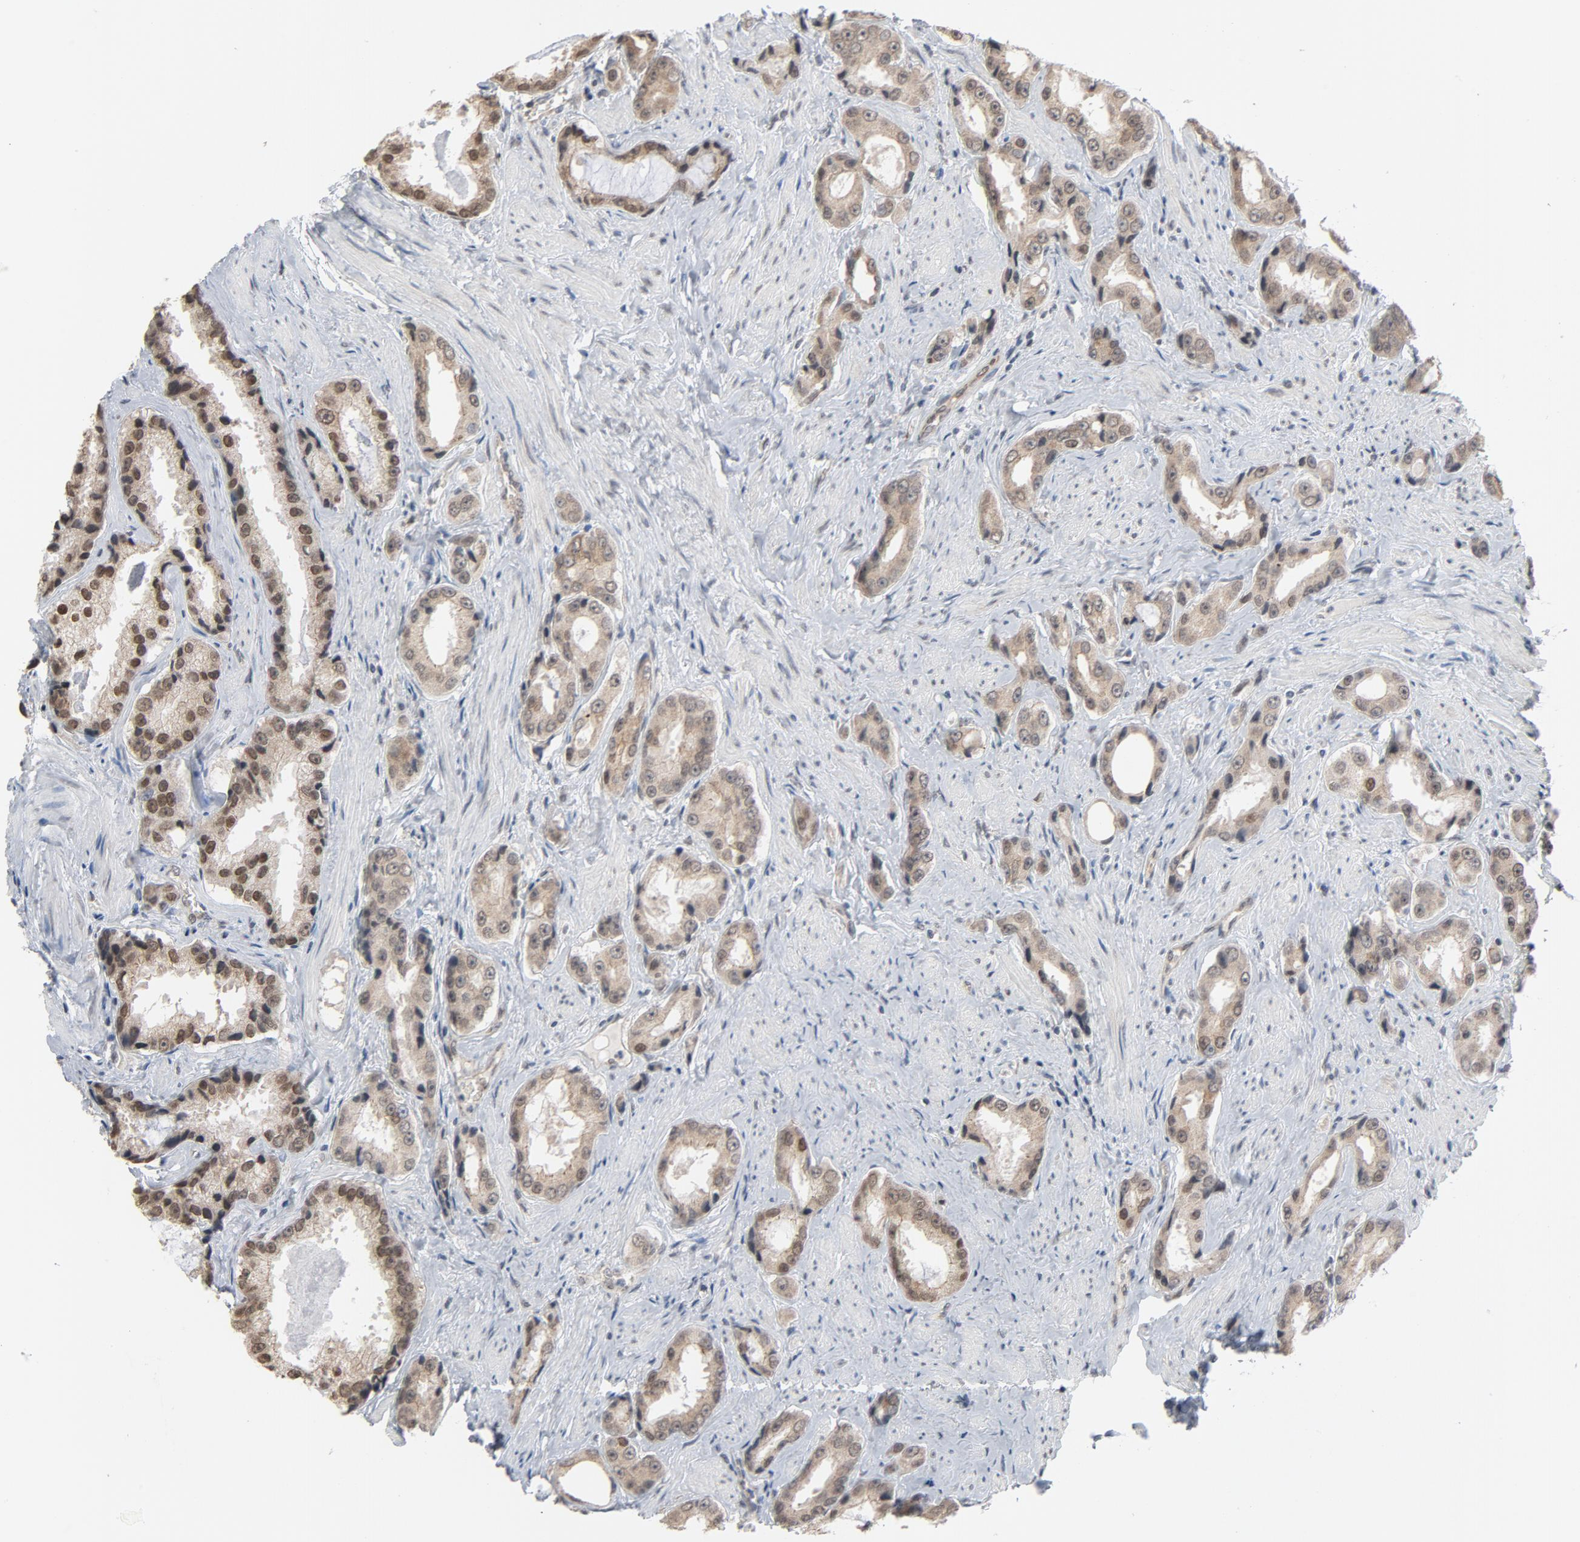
{"staining": {"intensity": "weak", "quantity": ">75%", "location": "cytoplasmic/membranous"}, "tissue": "prostate cancer", "cell_type": "Tumor cells", "image_type": "cancer", "snomed": [{"axis": "morphology", "description": "Adenocarcinoma, Medium grade"}, {"axis": "topography", "description": "Prostate"}], "caption": "IHC photomicrograph of neoplastic tissue: prostate adenocarcinoma (medium-grade) stained using IHC displays low levels of weak protein expression localized specifically in the cytoplasmic/membranous of tumor cells, appearing as a cytoplasmic/membranous brown color.", "gene": "ITPR3", "patient": {"sex": "male", "age": 60}}